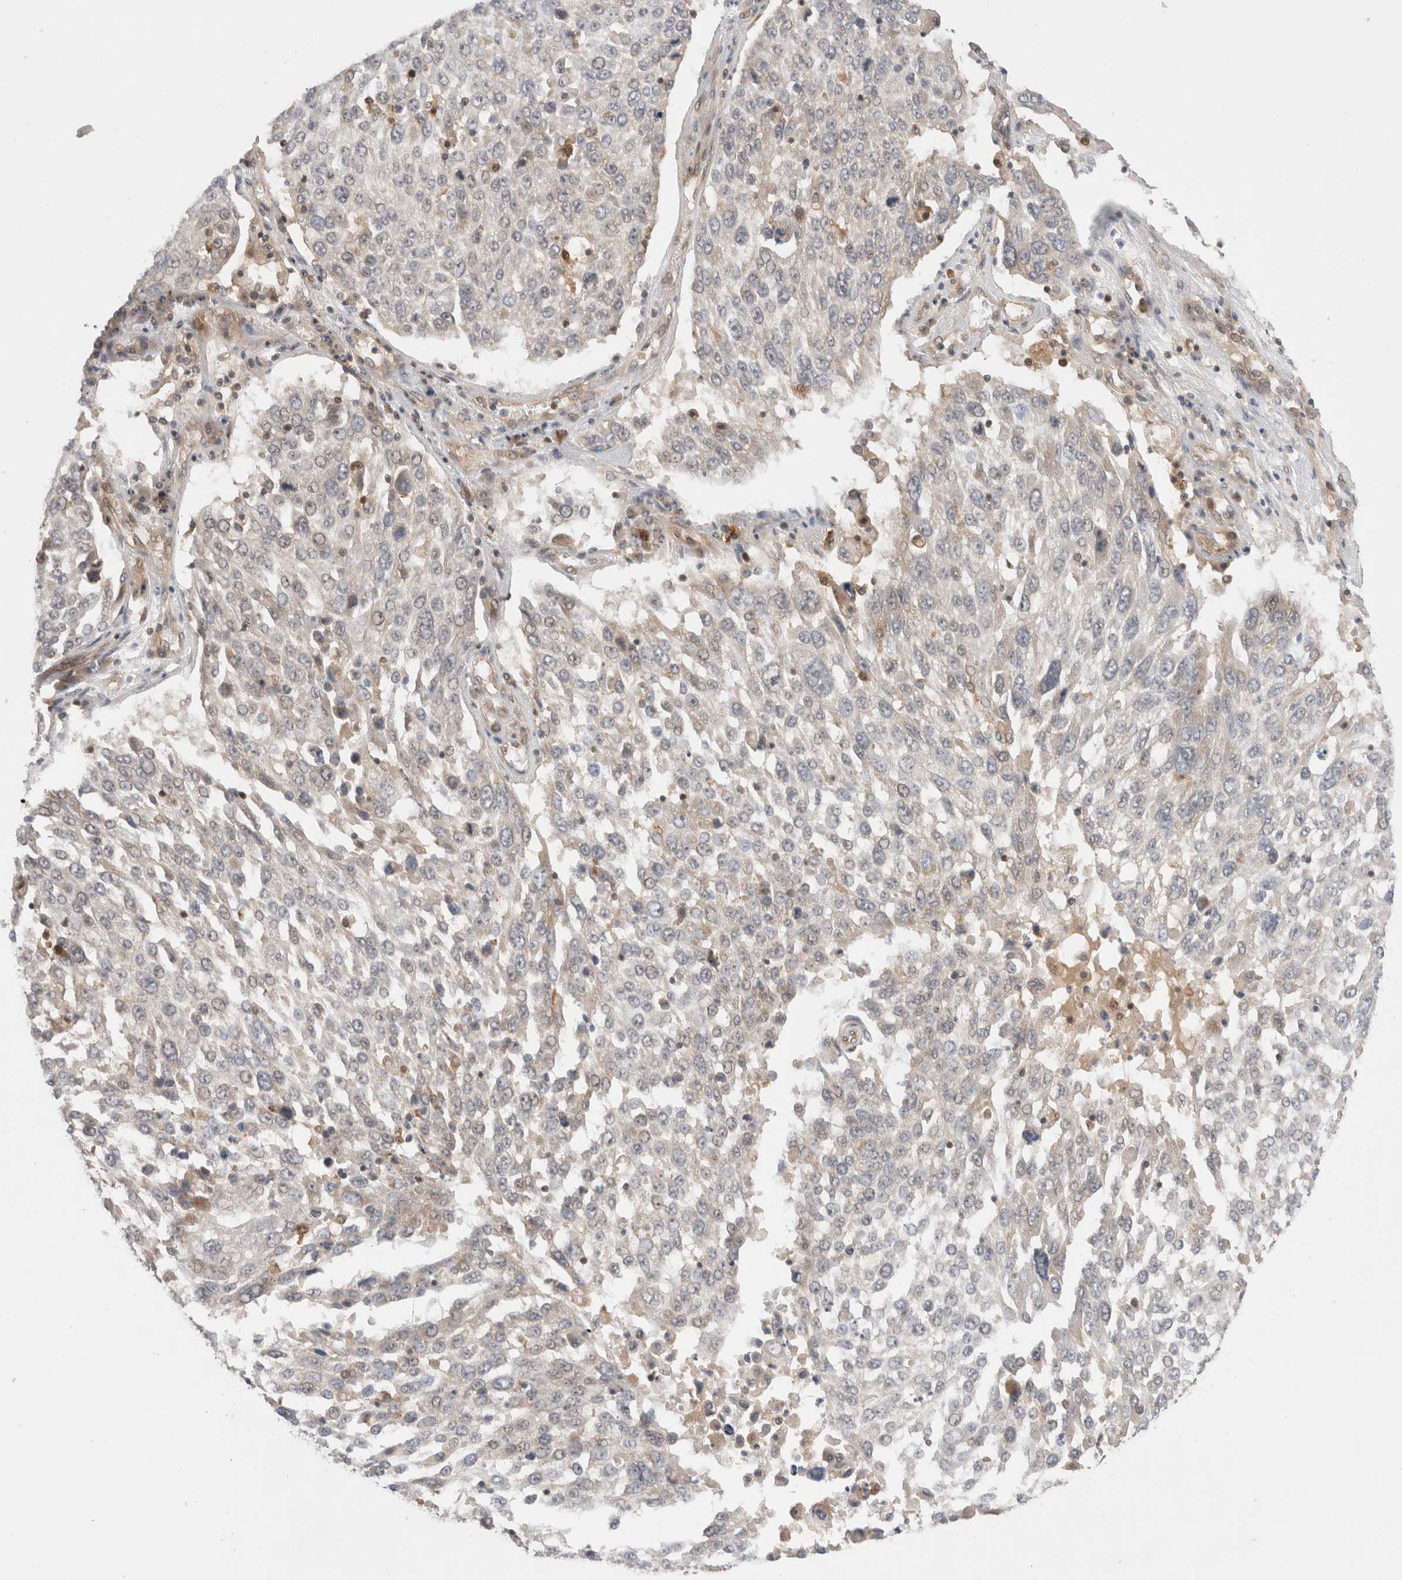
{"staining": {"intensity": "negative", "quantity": "none", "location": "none"}, "tissue": "lung cancer", "cell_type": "Tumor cells", "image_type": "cancer", "snomed": [{"axis": "morphology", "description": "Squamous cell carcinoma, NOS"}, {"axis": "topography", "description": "Lung"}], "caption": "The micrograph reveals no significant staining in tumor cells of lung squamous cell carcinoma. Brightfield microscopy of immunohistochemistry (IHC) stained with DAB (3,3'-diaminobenzidine) (brown) and hematoxylin (blue), captured at high magnification.", "gene": "NFKB1", "patient": {"sex": "male", "age": 65}}